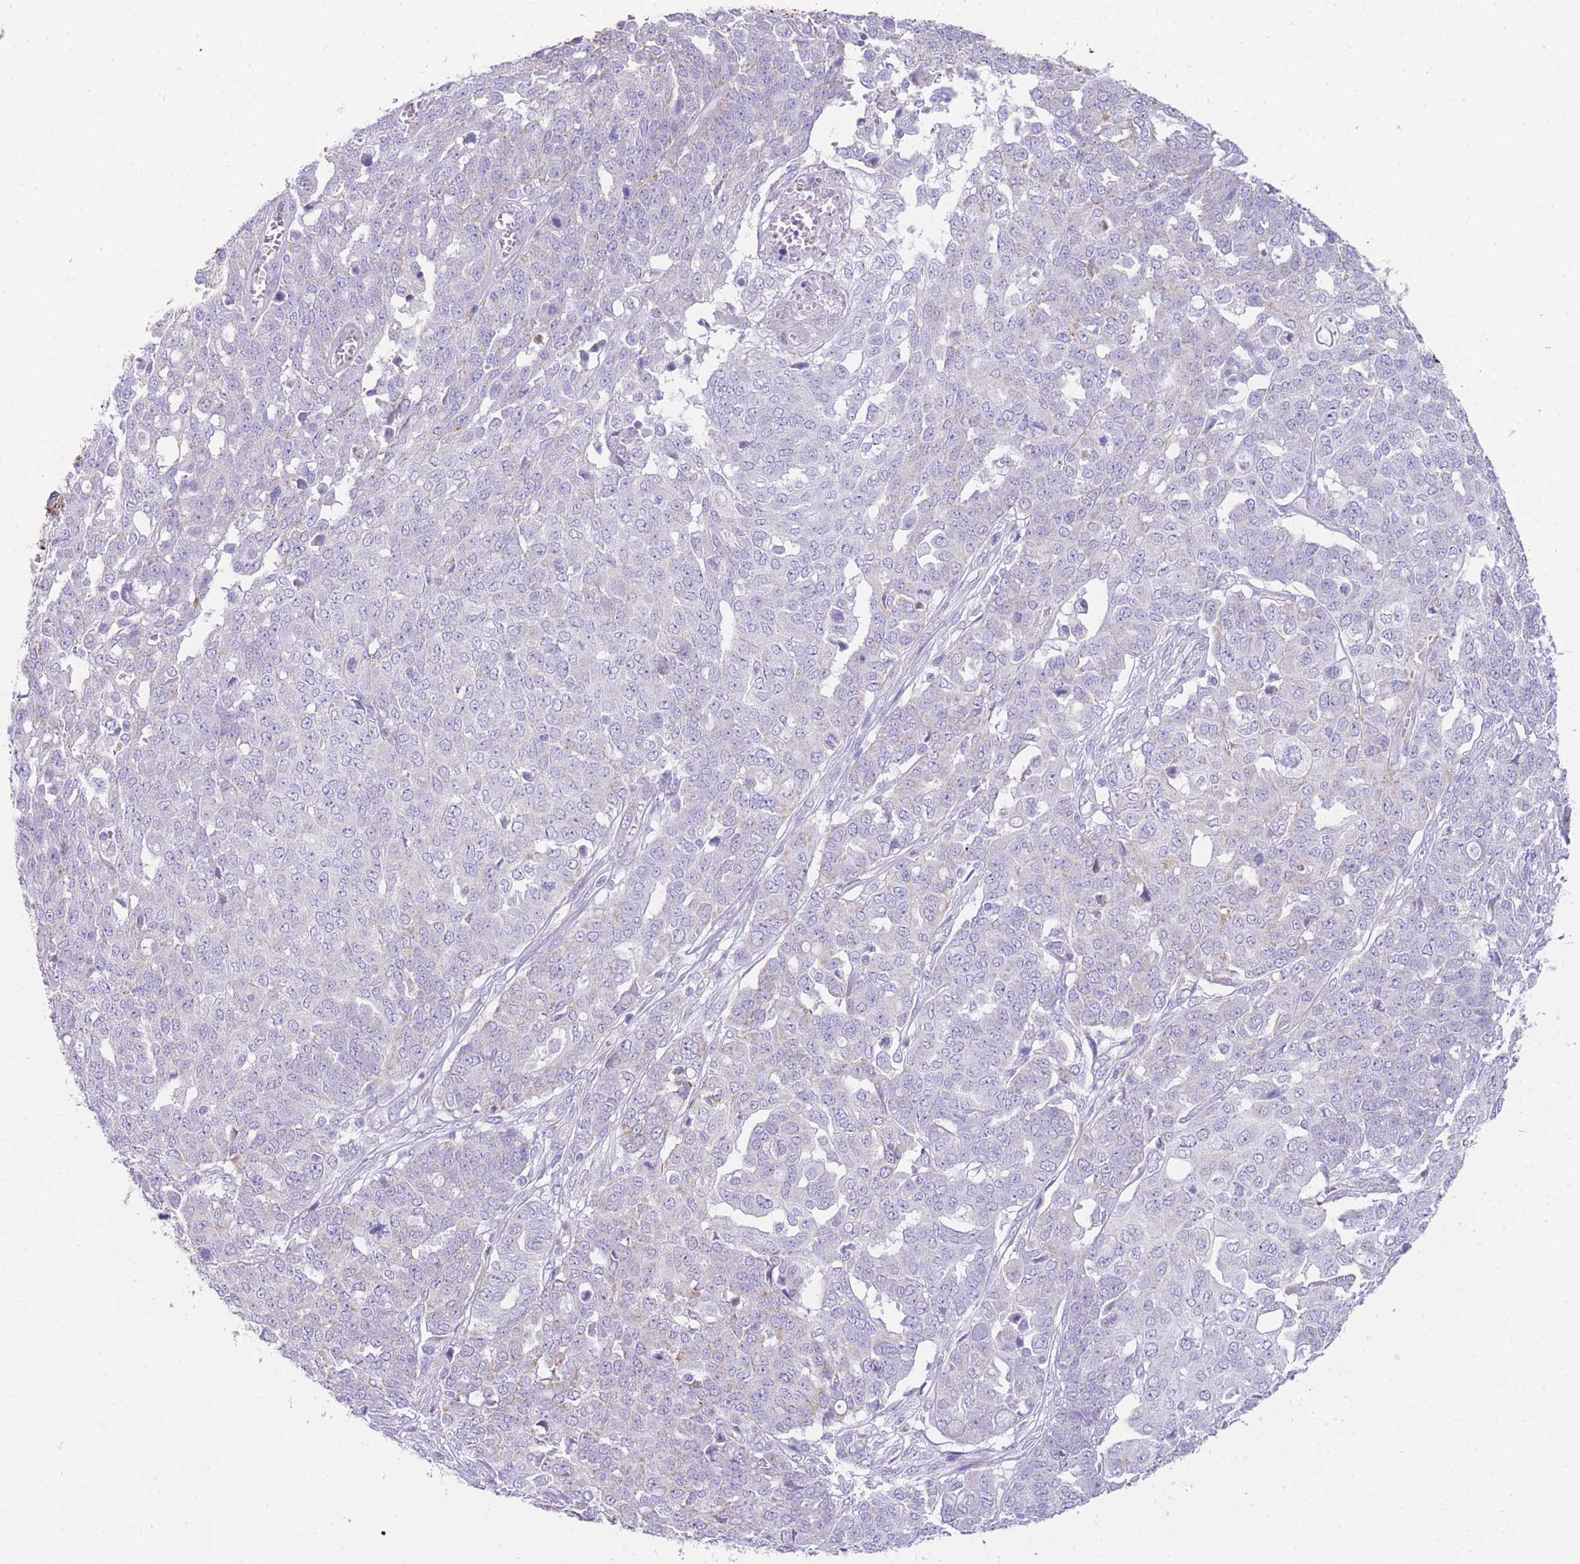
{"staining": {"intensity": "weak", "quantity": "<25%", "location": "cytoplasmic/membranous"}, "tissue": "ovarian cancer", "cell_type": "Tumor cells", "image_type": "cancer", "snomed": [{"axis": "morphology", "description": "Cystadenocarcinoma, serous, NOS"}, {"axis": "topography", "description": "Soft tissue"}, {"axis": "topography", "description": "Ovary"}], "caption": "Ovarian cancer was stained to show a protein in brown. There is no significant positivity in tumor cells. (Brightfield microscopy of DAB (3,3'-diaminobenzidine) immunohistochemistry at high magnification).", "gene": "ACSM4", "patient": {"sex": "female", "age": 57}}